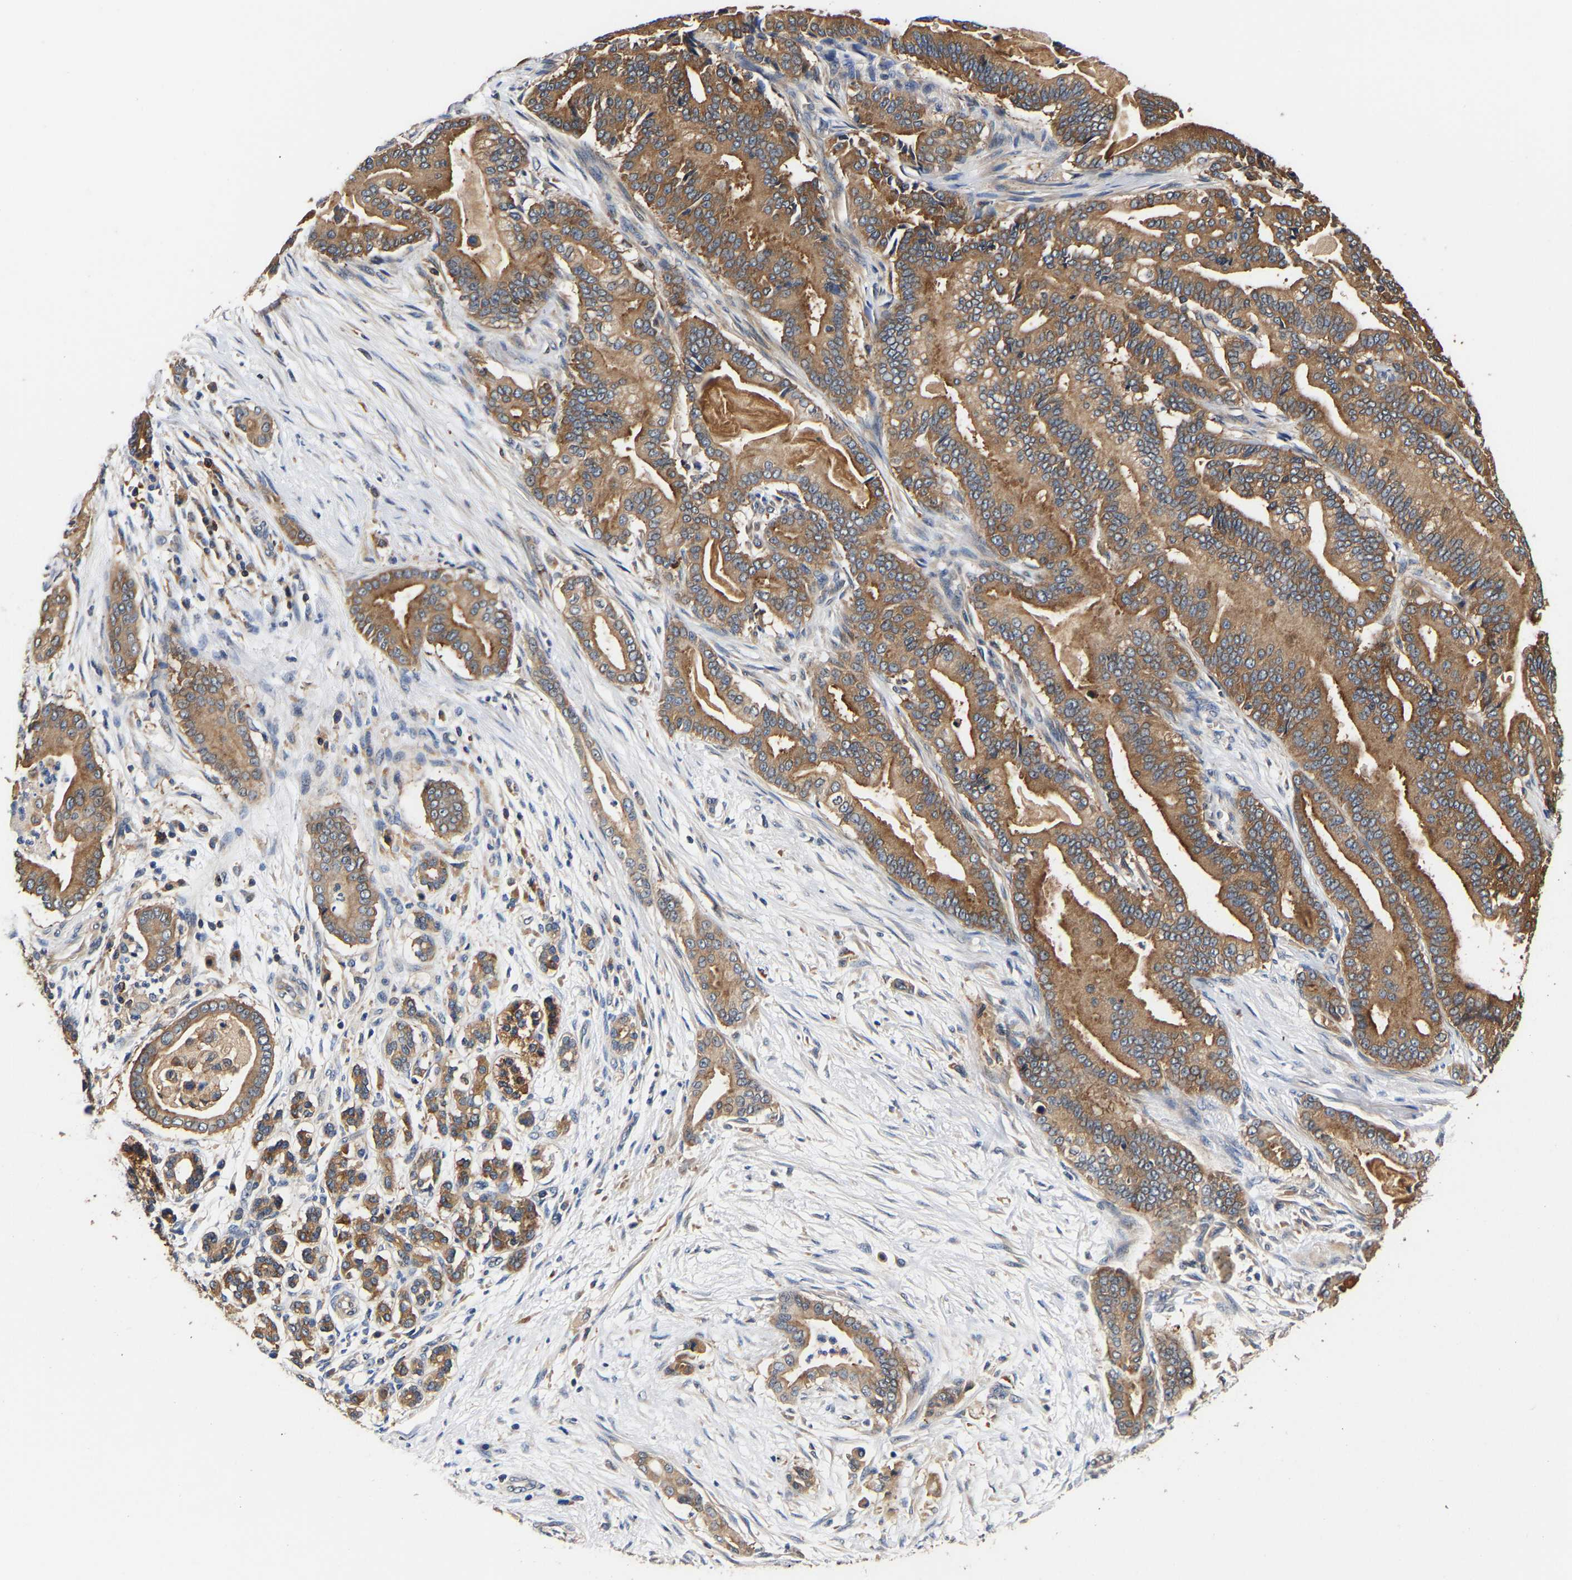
{"staining": {"intensity": "strong", "quantity": ">75%", "location": "cytoplasmic/membranous"}, "tissue": "pancreatic cancer", "cell_type": "Tumor cells", "image_type": "cancer", "snomed": [{"axis": "morphology", "description": "Normal tissue, NOS"}, {"axis": "morphology", "description": "Adenocarcinoma, NOS"}, {"axis": "topography", "description": "Pancreas"}], "caption": "An immunohistochemistry micrograph of neoplastic tissue is shown. Protein staining in brown highlights strong cytoplasmic/membranous positivity in pancreatic cancer (adenocarcinoma) within tumor cells. (DAB = brown stain, brightfield microscopy at high magnification).", "gene": "LRBA", "patient": {"sex": "male", "age": 63}}